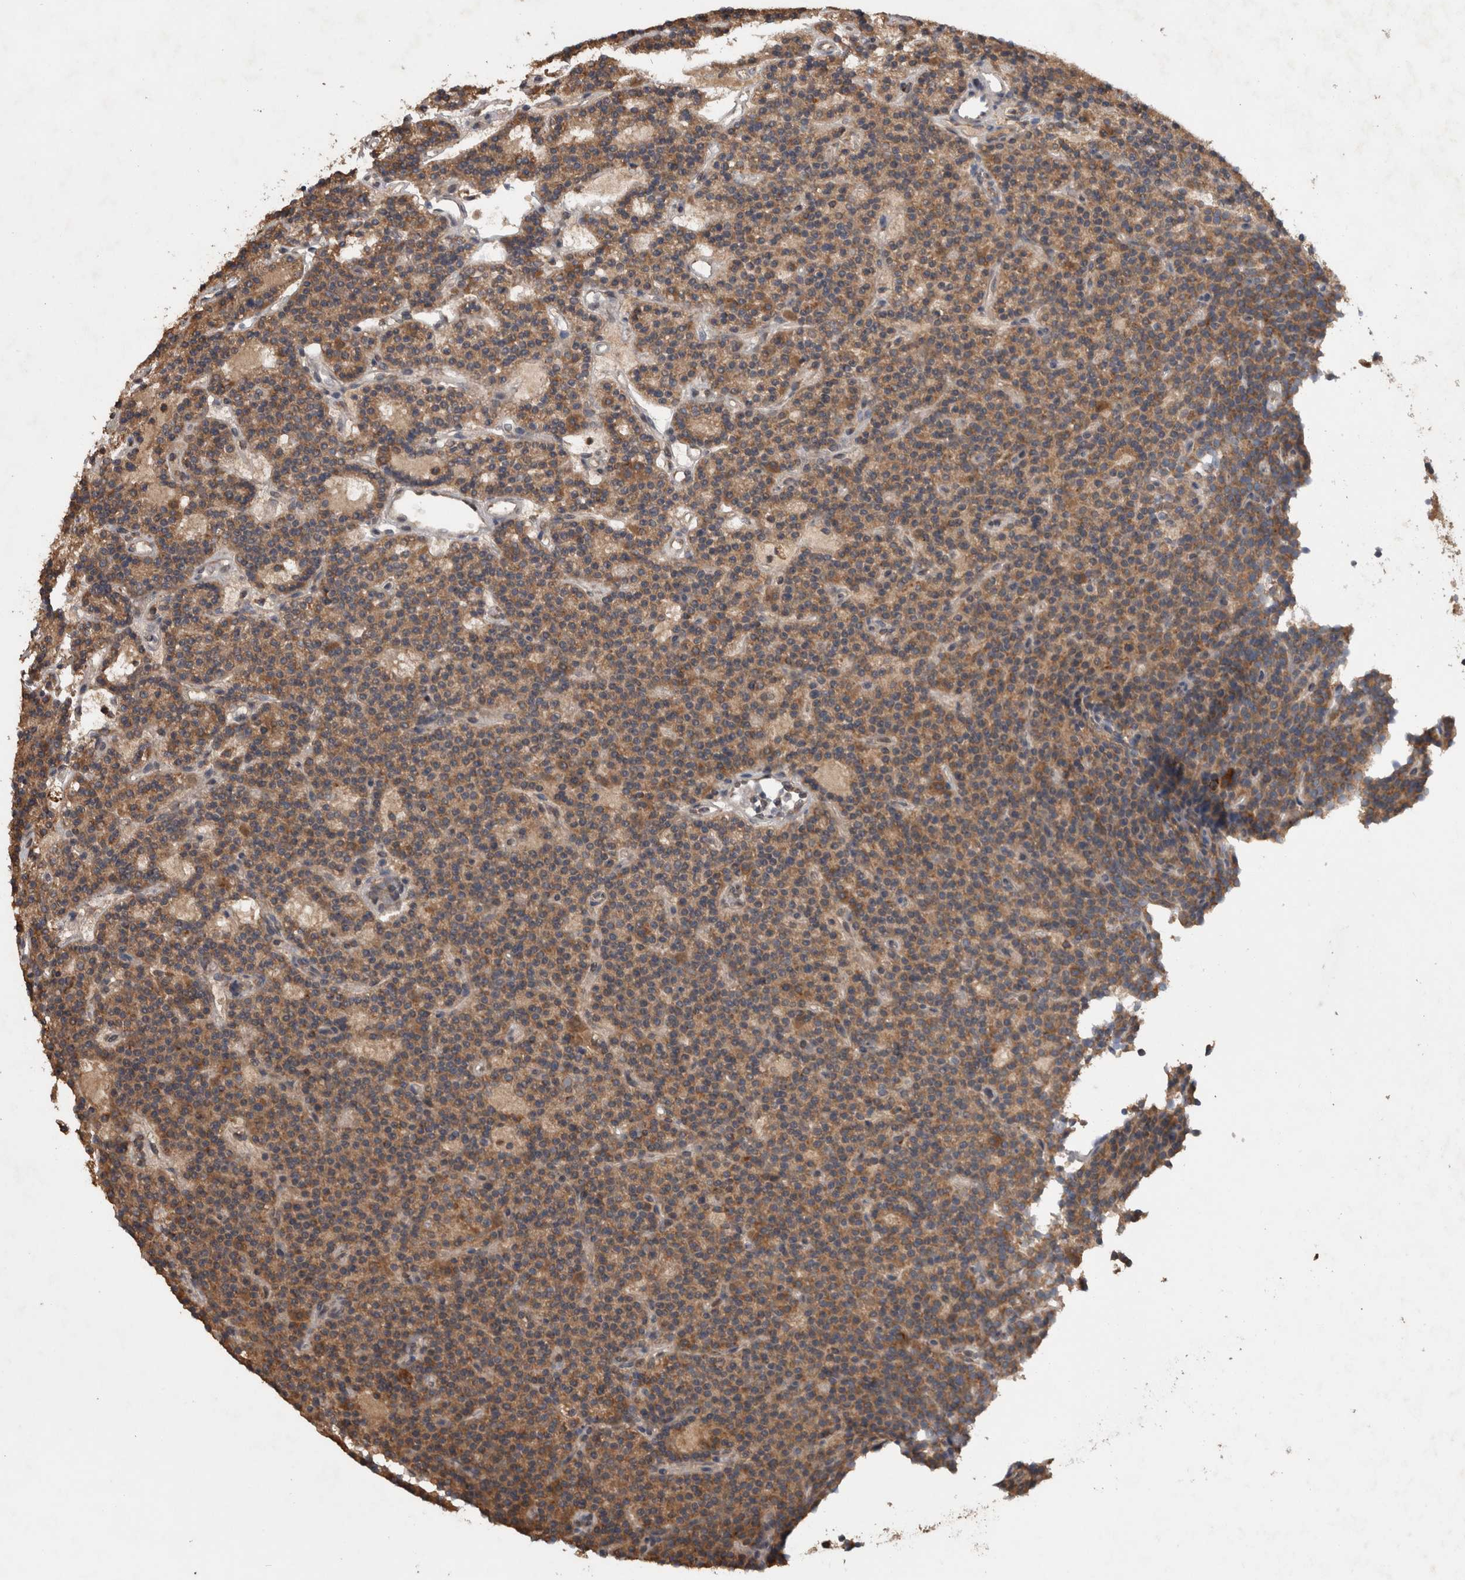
{"staining": {"intensity": "moderate", "quantity": ">75%", "location": "cytoplasmic/membranous"}, "tissue": "parathyroid gland", "cell_type": "Glandular cells", "image_type": "normal", "snomed": [{"axis": "morphology", "description": "Normal tissue, NOS"}, {"axis": "topography", "description": "Parathyroid gland"}], "caption": "Immunohistochemical staining of benign human parathyroid gland reveals moderate cytoplasmic/membranous protein staining in approximately >75% of glandular cells. Ihc stains the protein in brown and the nuclei are stained blue.", "gene": "ADGRL3", "patient": {"sex": "male", "age": 75}}